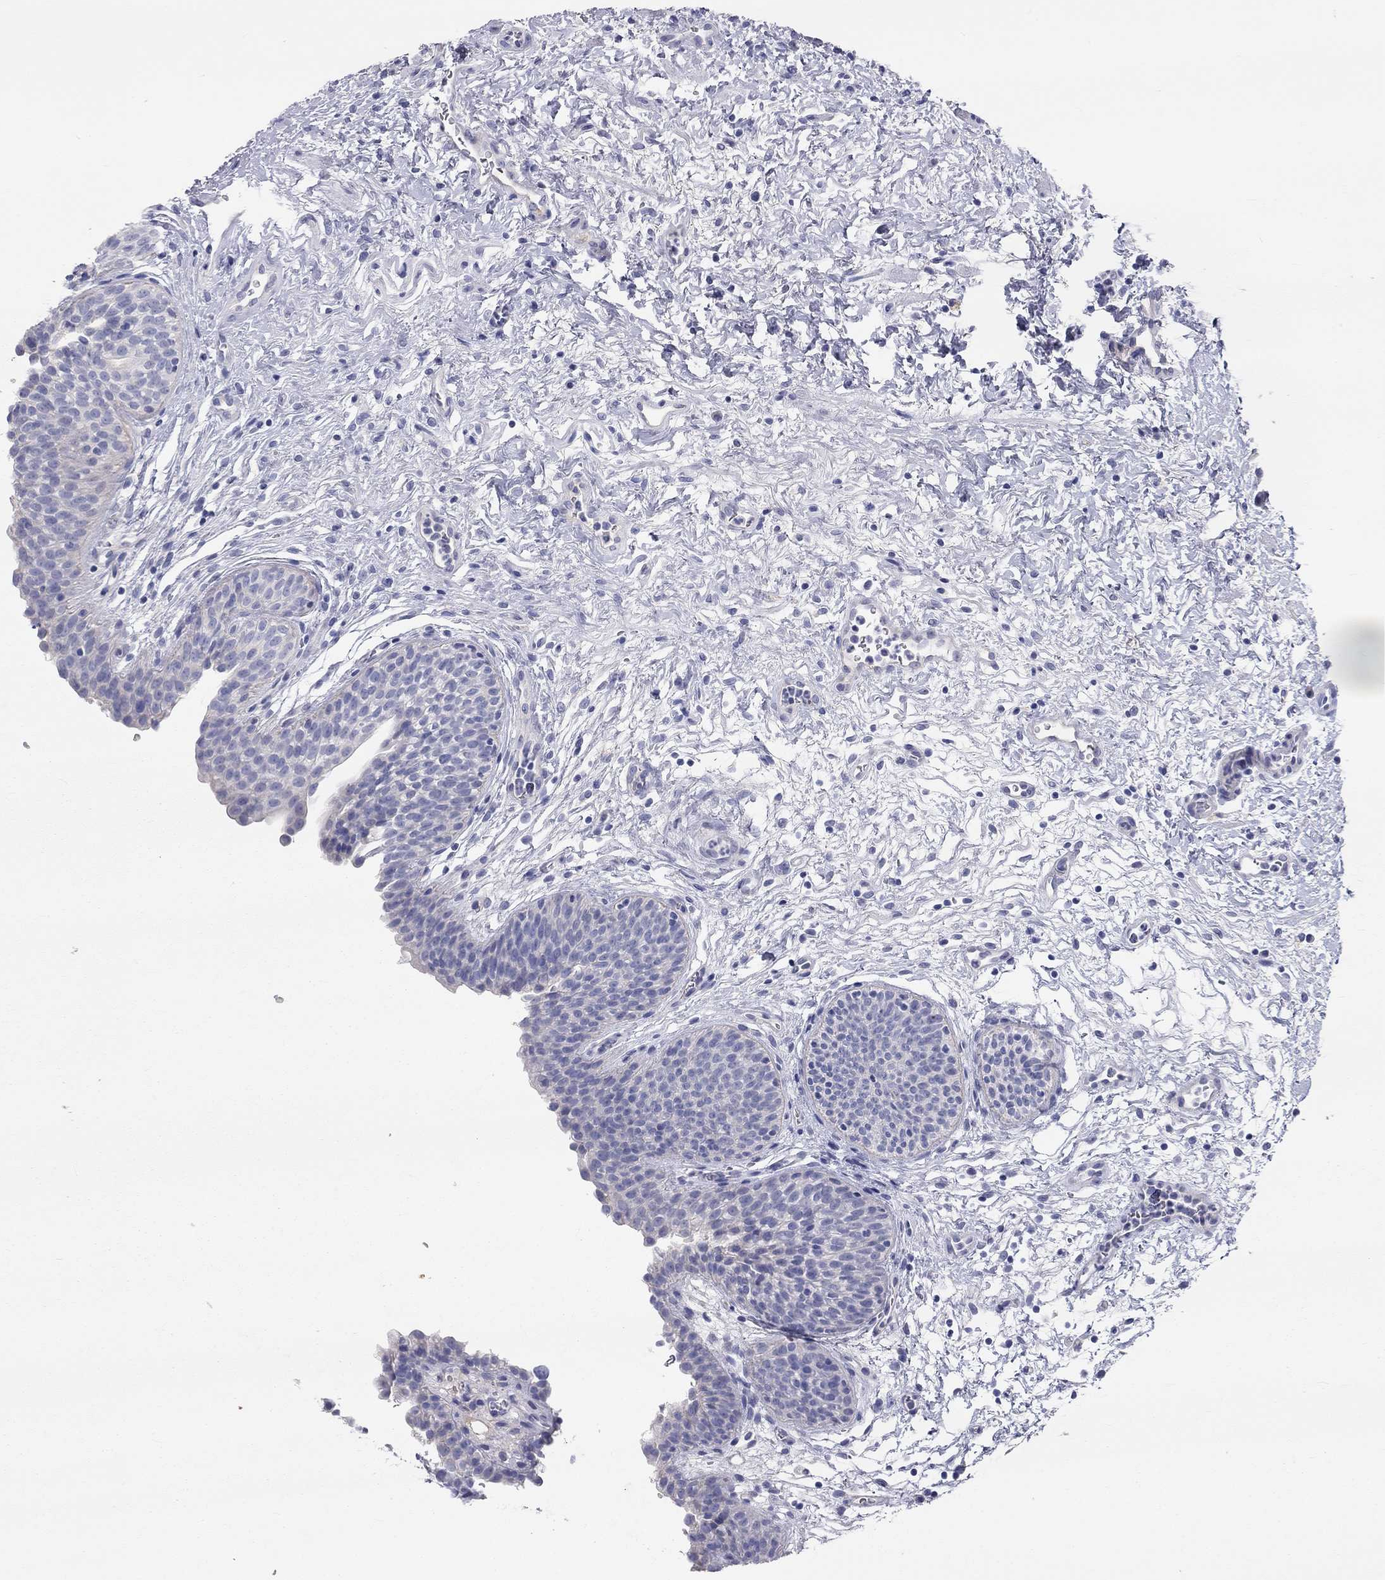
{"staining": {"intensity": "negative", "quantity": "none", "location": "none"}, "tissue": "urinary bladder", "cell_type": "Urothelial cells", "image_type": "normal", "snomed": [{"axis": "morphology", "description": "Normal tissue, NOS"}, {"axis": "topography", "description": "Urinary bladder"}], "caption": "An IHC image of benign urinary bladder is shown. There is no staining in urothelial cells of urinary bladder. (DAB (3,3'-diaminobenzidine) immunohistochemistry visualized using brightfield microscopy, high magnification).", "gene": "ST7L", "patient": {"sex": "male", "age": 37}}